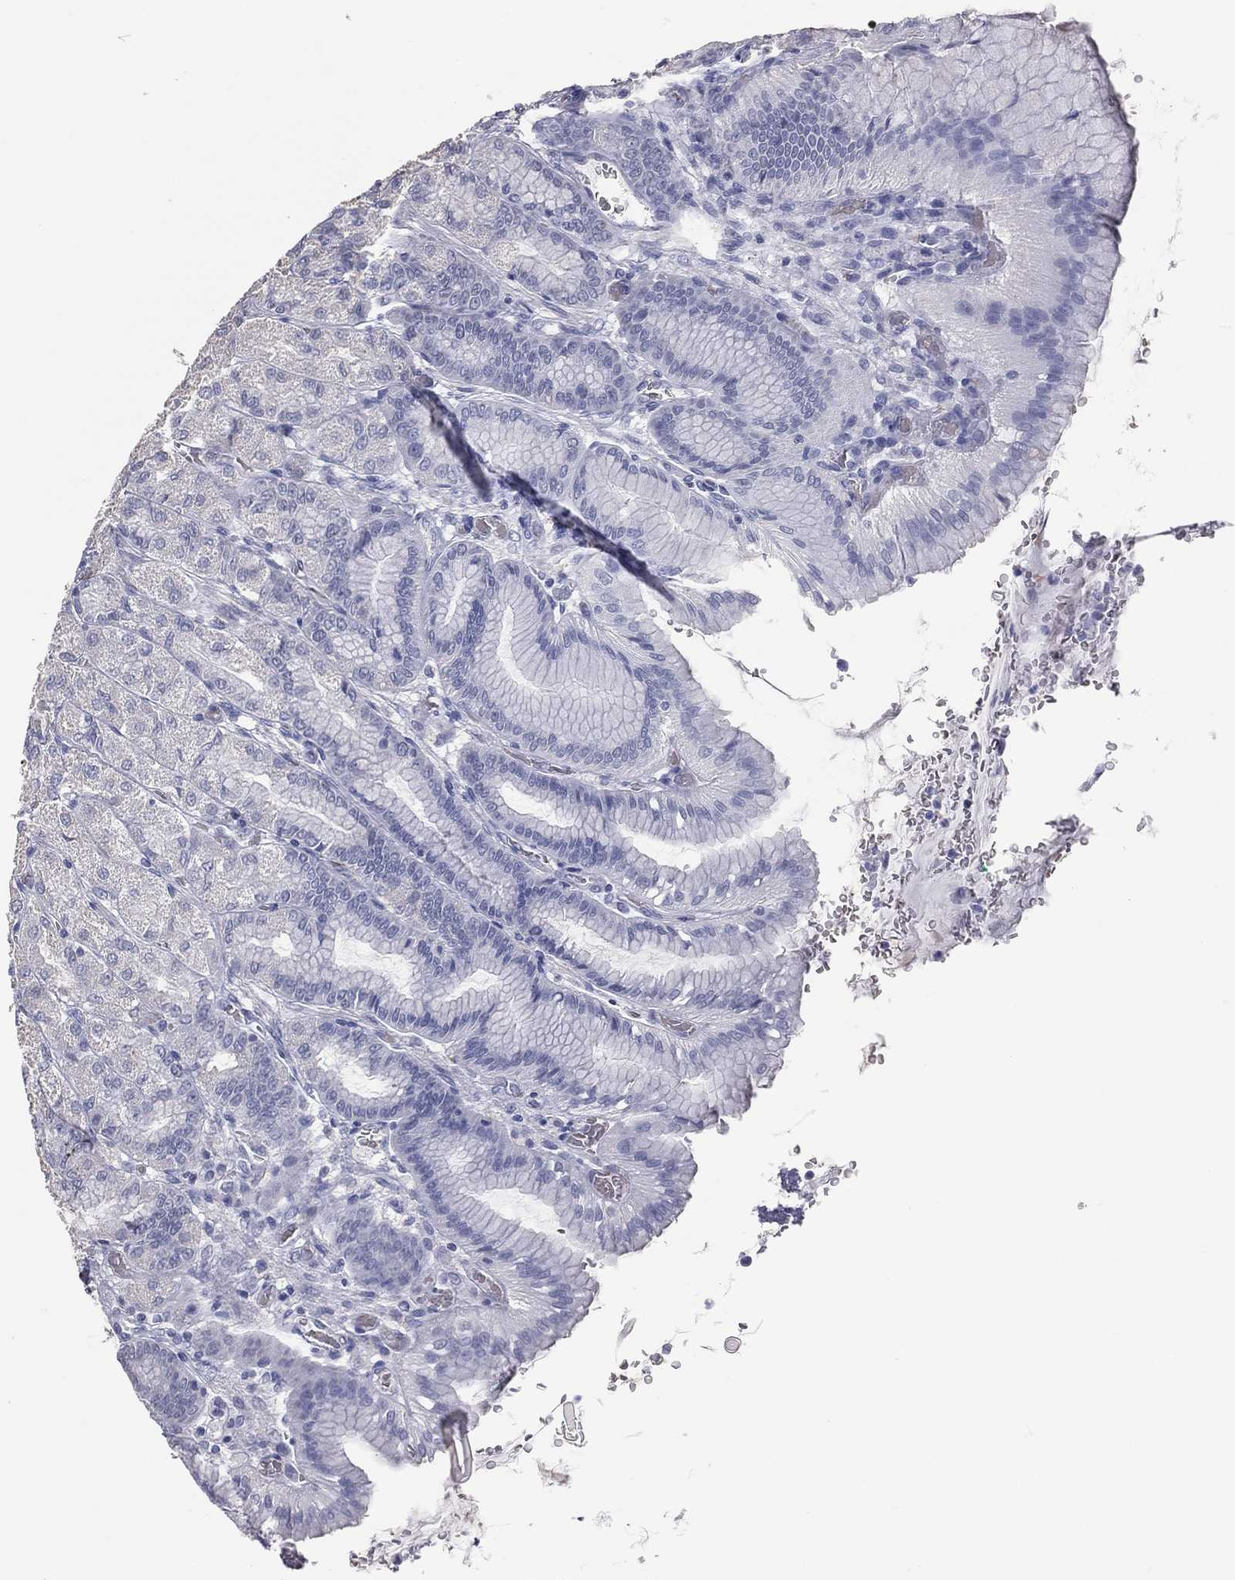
{"staining": {"intensity": "negative", "quantity": "none", "location": "none"}, "tissue": "stomach", "cell_type": "Glandular cells", "image_type": "normal", "snomed": [{"axis": "morphology", "description": "Normal tissue, NOS"}, {"axis": "morphology", "description": "Adenocarcinoma, NOS"}, {"axis": "morphology", "description": "Adenocarcinoma, High grade"}, {"axis": "topography", "description": "Stomach, upper"}, {"axis": "topography", "description": "Stomach"}], "caption": "Human stomach stained for a protein using immunohistochemistry (IHC) shows no staining in glandular cells.", "gene": "ESX1", "patient": {"sex": "female", "age": 65}}